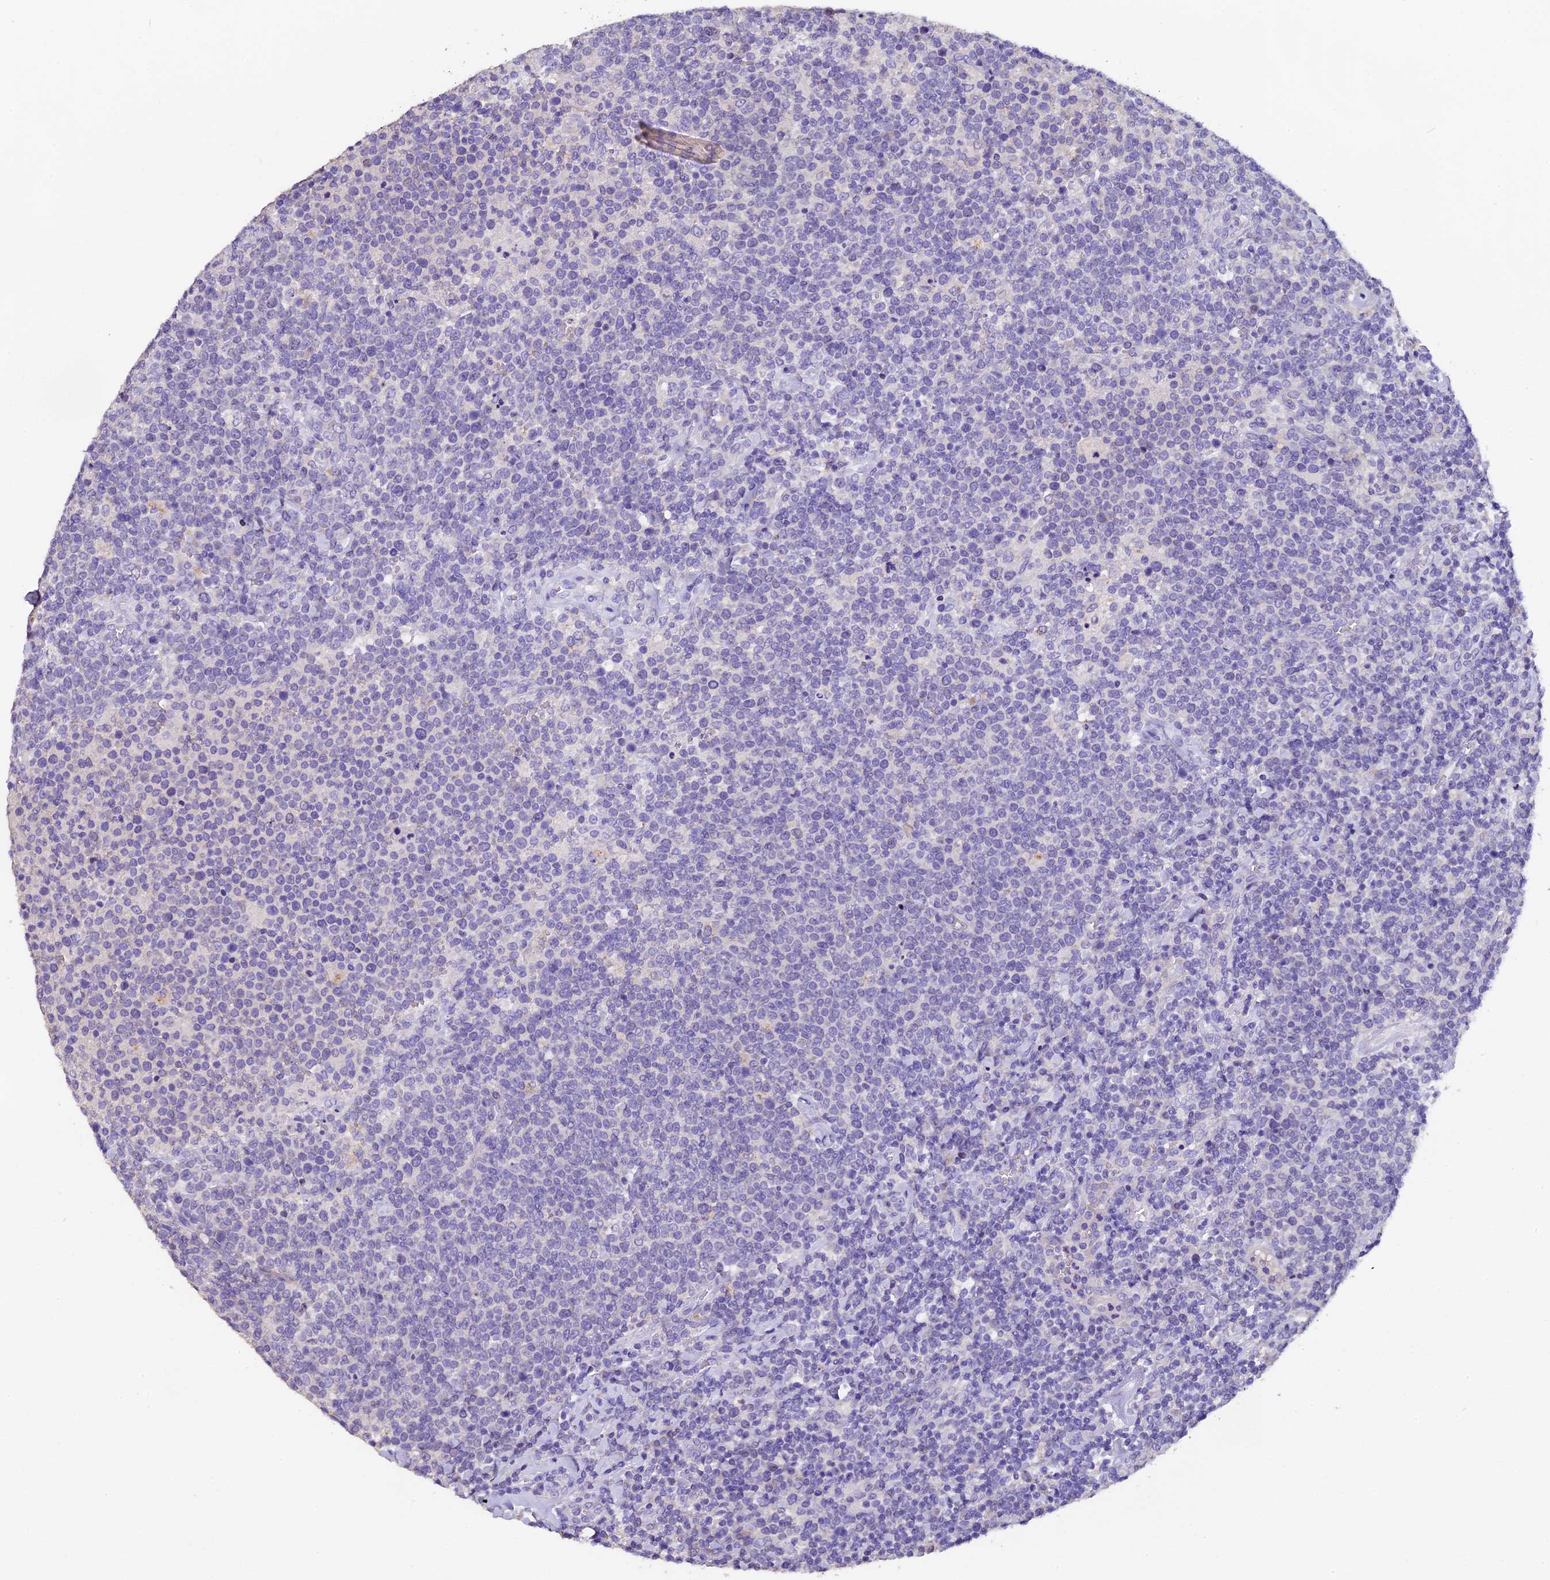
{"staining": {"intensity": "negative", "quantity": "none", "location": "none"}, "tissue": "lymphoma", "cell_type": "Tumor cells", "image_type": "cancer", "snomed": [{"axis": "morphology", "description": "Malignant lymphoma, non-Hodgkin's type, High grade"}, {"axis": "topography", "description": "Lymph node"}], "caption": "Immunohistochemistry (IHC) of human high-grade malignant lymphoma, non-Hodgkin's type reveals no staining in tumor cells.", "gene": "FBXW9", "patient": {"sex": "male", "age": 61}}